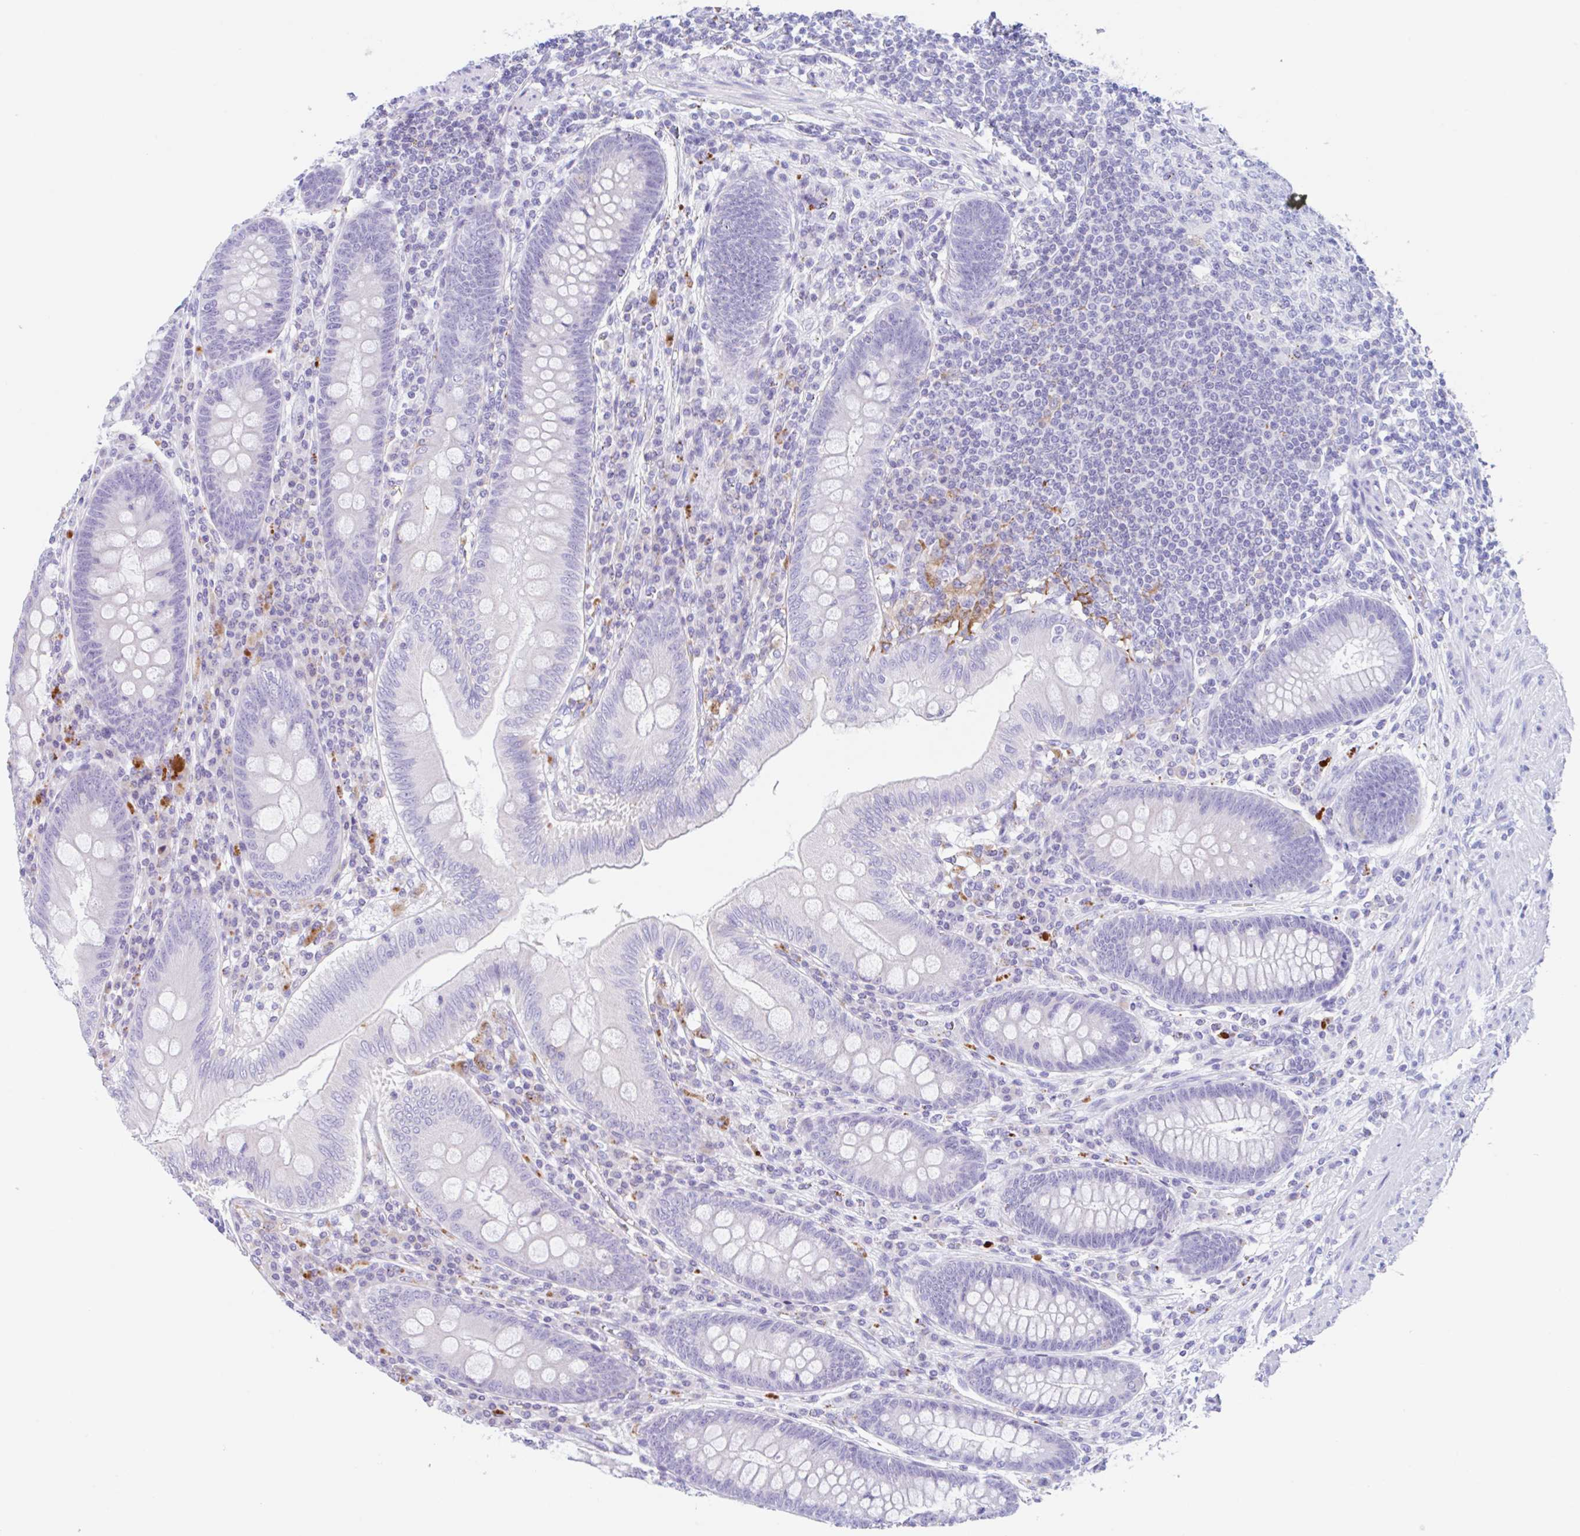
{"staining": {"intensity": "negative", "quantity": "none", "location": "none"}, "tissue": "appendix", "cell_type": "Glandular cells", "image_type": "normal", "snomed": [{"axis": "morphology", "description": "Normal tissue, NOS"}, {"axis": "topography", "description": "Appendix"}], "caption": "This is a photomicrograph of immunohistochemistry staining of benign appendix, which shows no staining in glandular cells. Brightfield microscopy of immunohistochemistry (IHC) stained with DAB (3,3'-diaminobenzidine) (brown) and hematoxylin (blue), captured at high magnification.", "gene": "ANKRD9", "patient": {"sex": "male", "age": 71}}